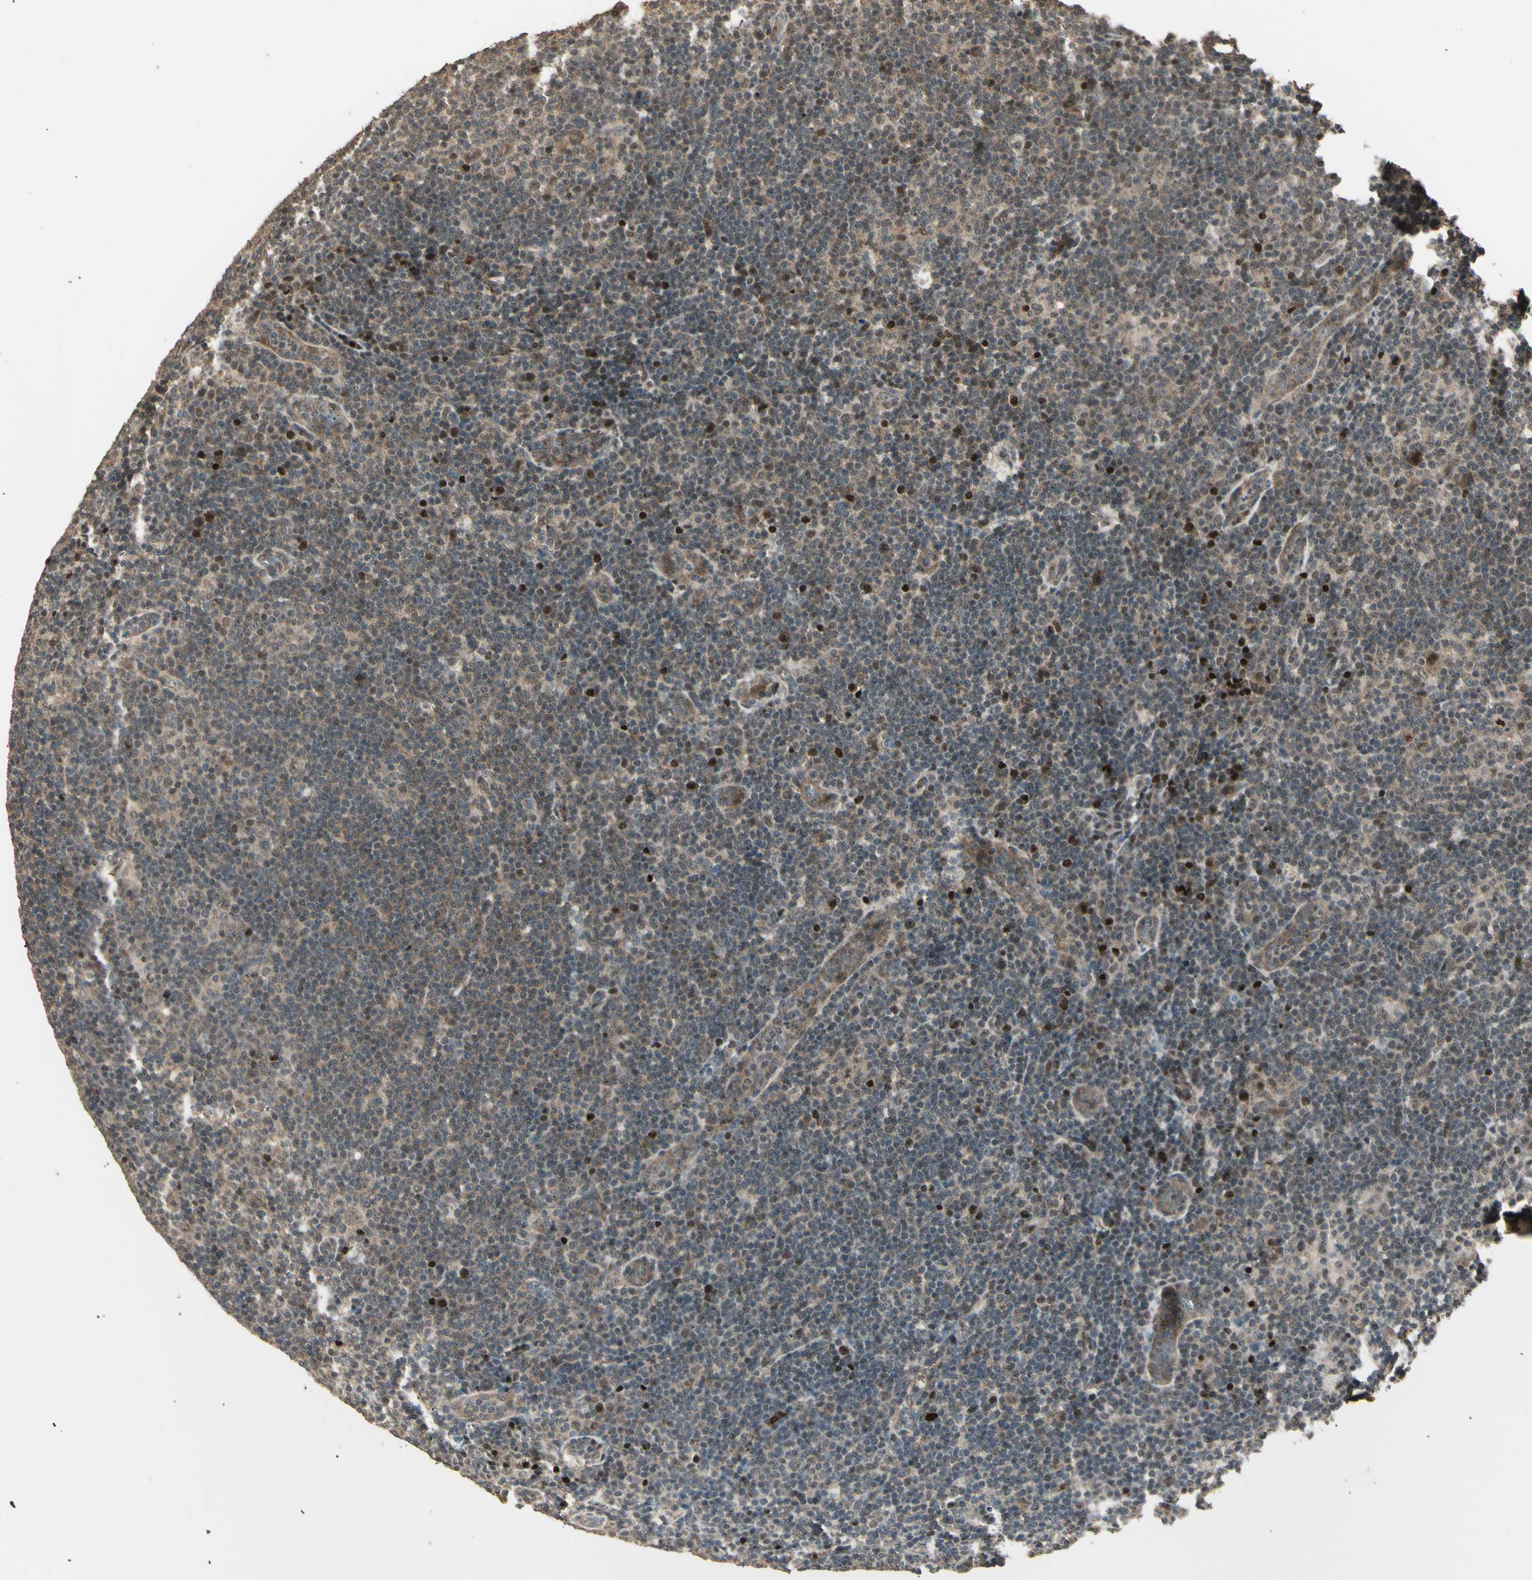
{"staining": {"intensity": "weak", "quantity": ">75%", "location": "cytoplasmic/membranous,nuclear"}, "tissue": "lymphoma", "cell_type": "Tumor cells", "image_type": "cancer", "snomed": [{"axis": "morphology", "description": "Hodgkin's disease, NOS"}, {"axis": "topography", "description": "Lymph node"}], "caption": "Weak cytoplasmic/membranous and nuclear expression for a protein is seen in approximately >75% of tumor cells of Hodgkin's disease using immunohistochemistry.", "gene": "NUAK2", "patient": {"sex": "female", "age": 57}}